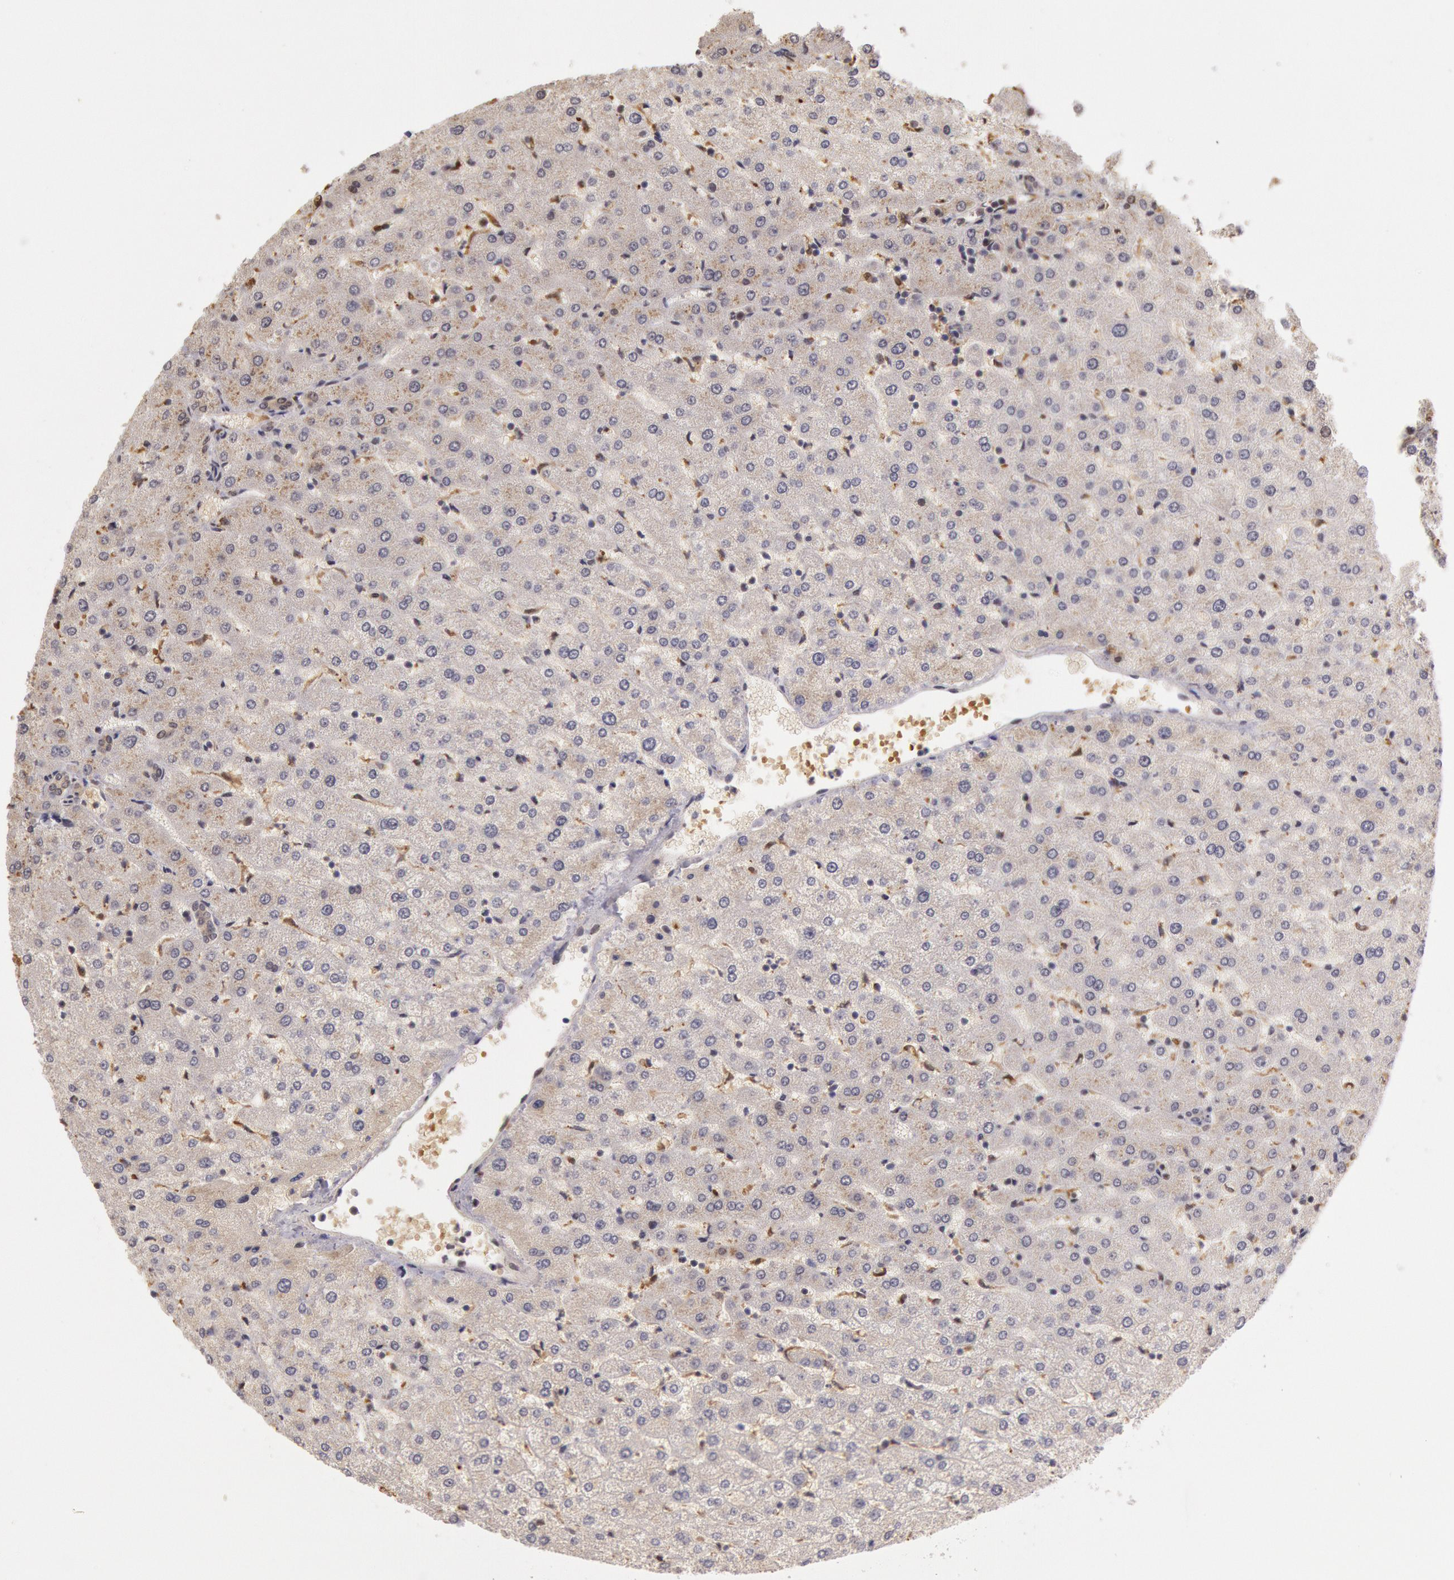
{"staining": {"intensity": "weak", "quantity": ">75%", "location": "cytoplasmic/membranous"}, "tissue": "liver", "cell_type": "Cholangiocytes", "image_type": "normal", "snomed": [{"axis": "morphology", "description": "Normal tissue, NOS"}, {"axis": "morphology", "description": "Fibrosis, NOS"}, {"axis": "topography", "description": "Liver"}], "caption": "A low amount of weak cytoplasmic/membranous expression is seen in about >75% of cholangiocytes in unremarkable liver. Immunohistochemistry stains the protein in brown and the nuclei are stained blue.", "gene": "LIG4", "patient": {"sex": "female", "age": 29}}